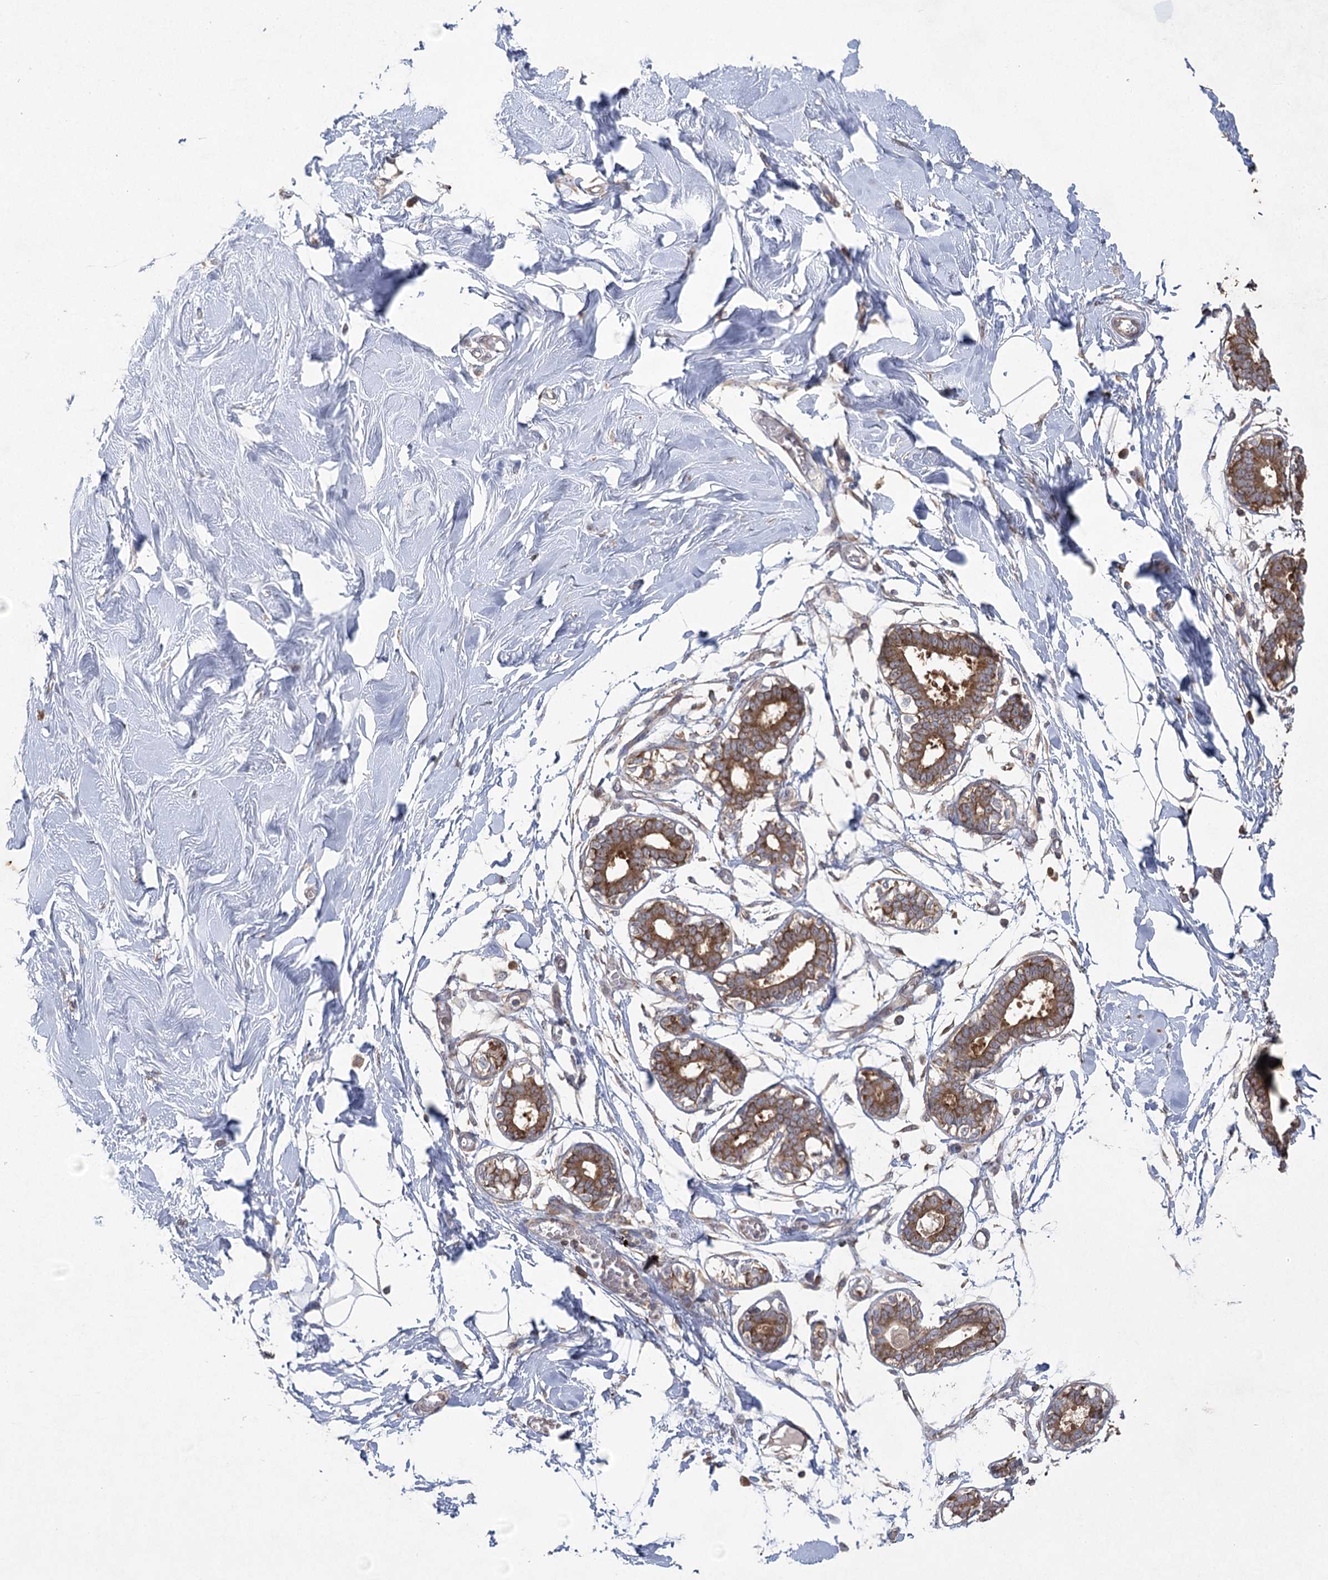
{"staining": {"intensity": "weak", "quantity": "25%-75%", "location": "cytoplasmic/membranous"}, "tissue": "breast", "cell_type": "Adipocytes", "image_type": "normal", "snomed": [{"axis": "morphology", "description": "Normal tissue, NOS"}, {"axis": "topography", "description": "Breast"}], "caption": "Breast stained with immunohistochemistry (IHC) demonstrates weak cytoplasmic/membranous expression in about 25%-75% of adipocytes. Nuclei are stained in blue.", "gene": "EIF3A", "patient": {"sex": "female", "age": 27}}